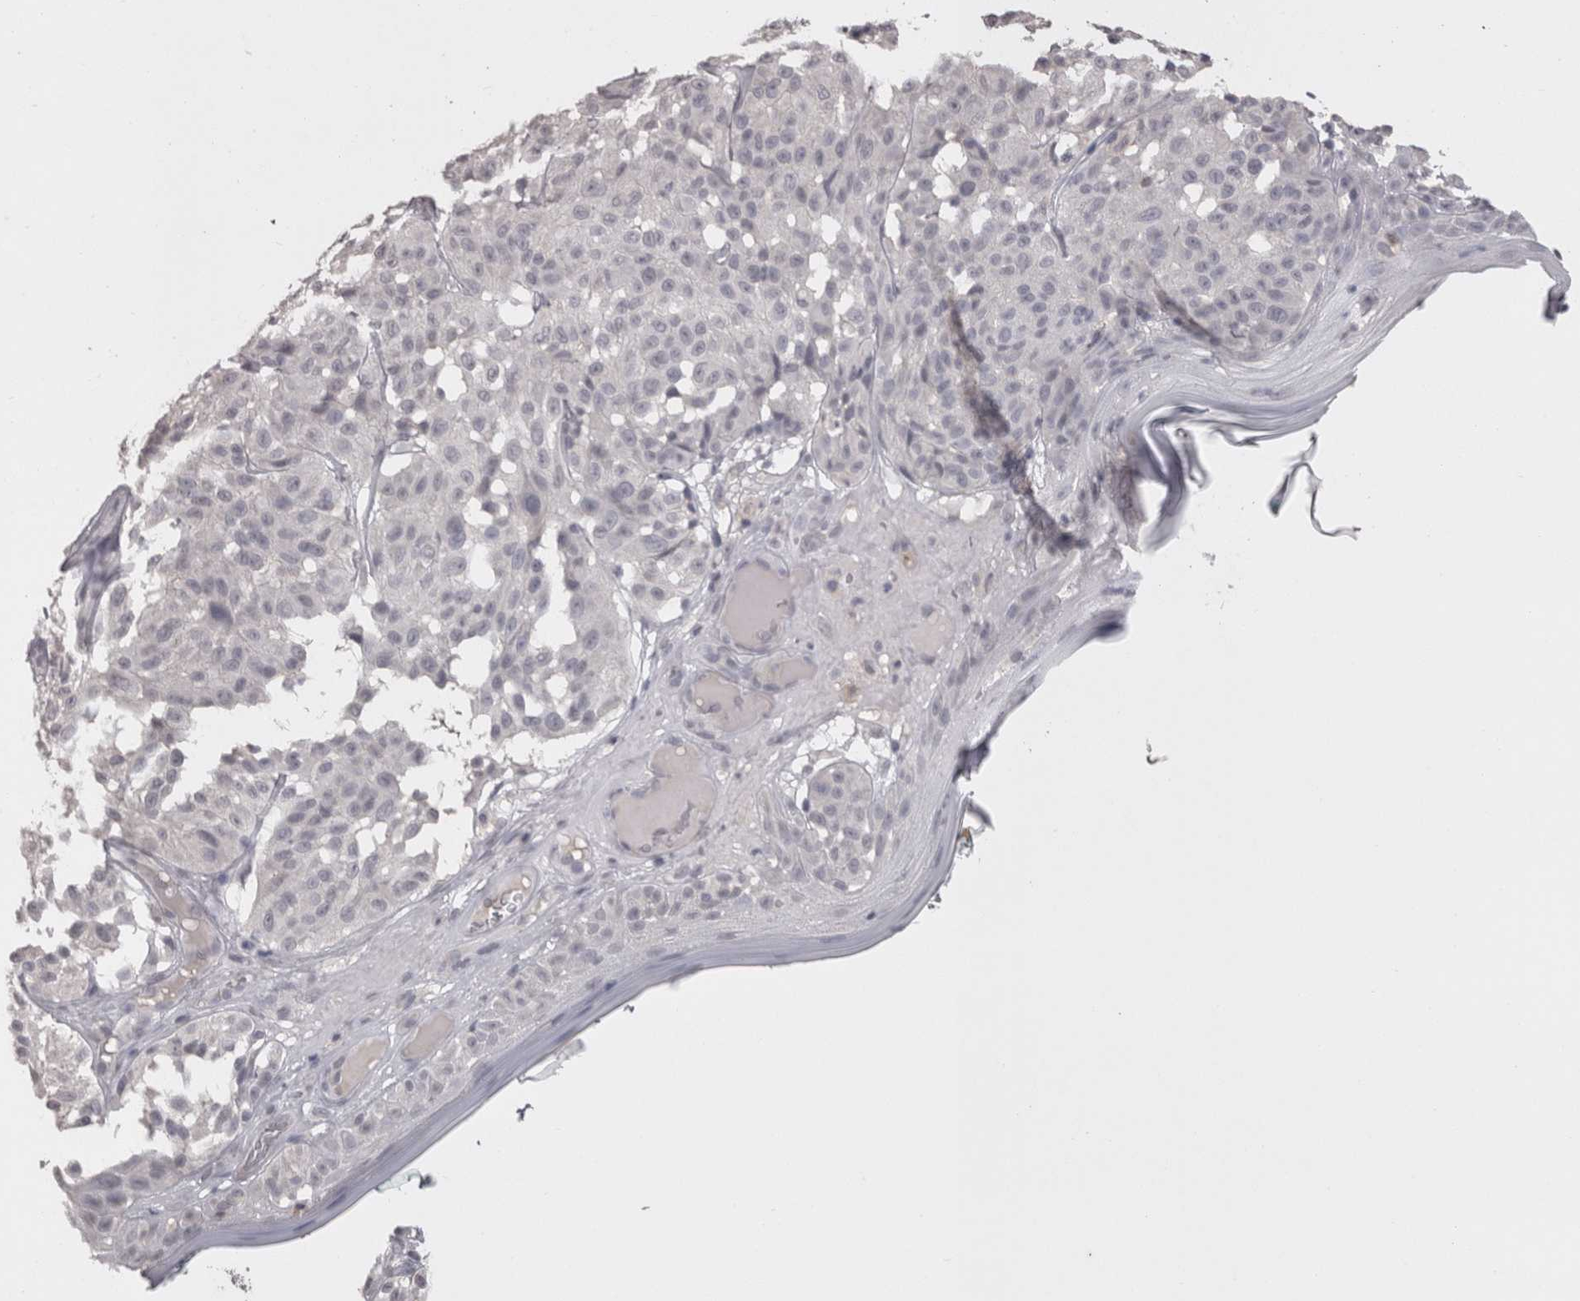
{"staining": {"intensity": "negative", "quantity": "none", "location": "none"}, "tissue": "melanoma", "cell_type": "Tumor cells", "image_type": "cancer", "snomed": [{"axis": "morphology", "description": "Malignant melanoma, NOS"}, {"axis": "topography", "description": "Skin"}], "caption": "This is an immunohistochemistry (IHC) histopathology image of melanoma. There is no staining in tumor cells.", "gene": "LAX1", "patient": {"sex": "female", "age": 46}}